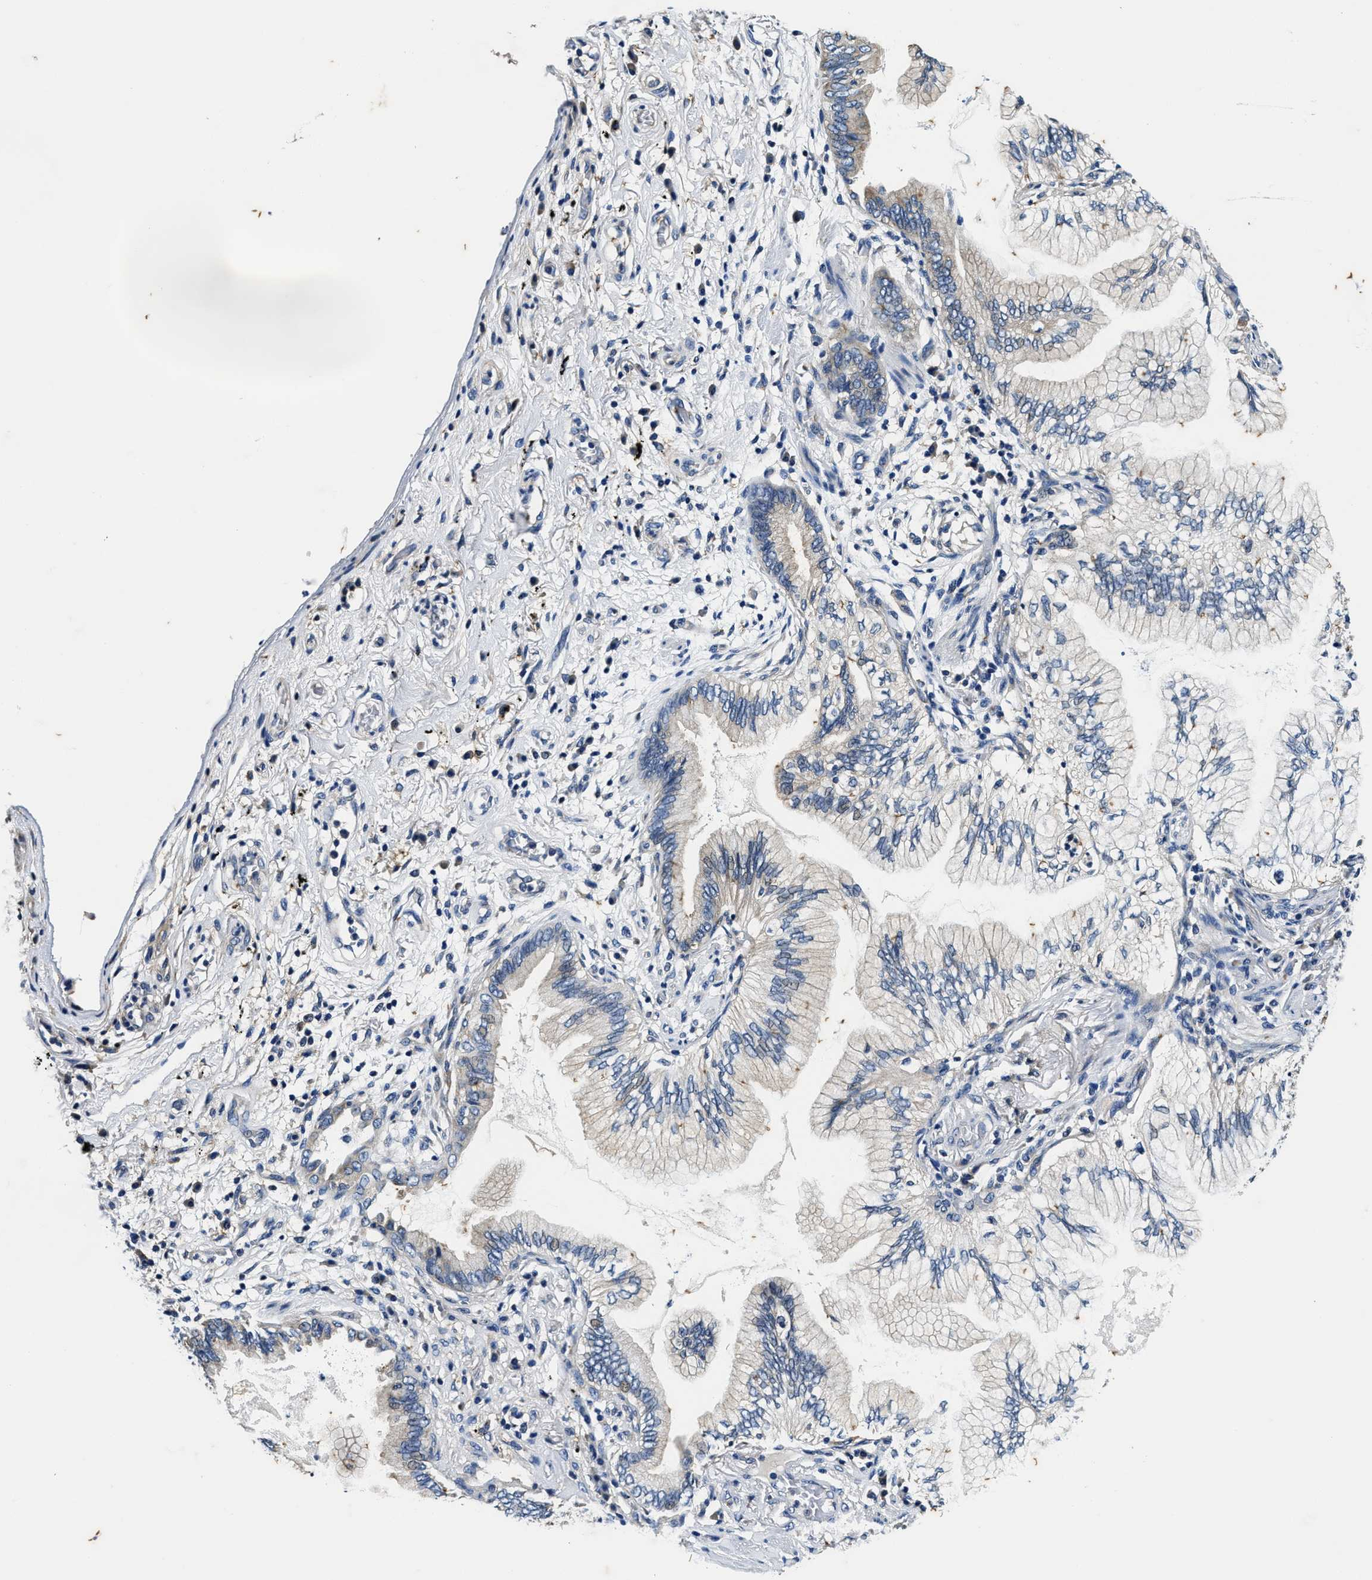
{"staining": {"intensity": "negative", "quantity": "none", "location": "none"}, "tissue": "lung cancer", "cell_type": "Tumor cells", "image_type": "cancer", "snomed": [{"axis": "morphology", "description": "Normal tissue, NOS"}, {"axis": "morphology", "description": "Adenocarcinoma, NOS"}, {"axis": "topography", "description": "Bronchus"}, {"axis": "topography", "description": "Lung"}], "caption": "Immunohistochemistry (IHC) histopathology image of neoplastic tissue: human lung adenocarcinoma stained with DAB reveals no significant protein positivity in tumor cells.", "gene": "PI4KB", "patient": {"sex": "female", "age": 70}}